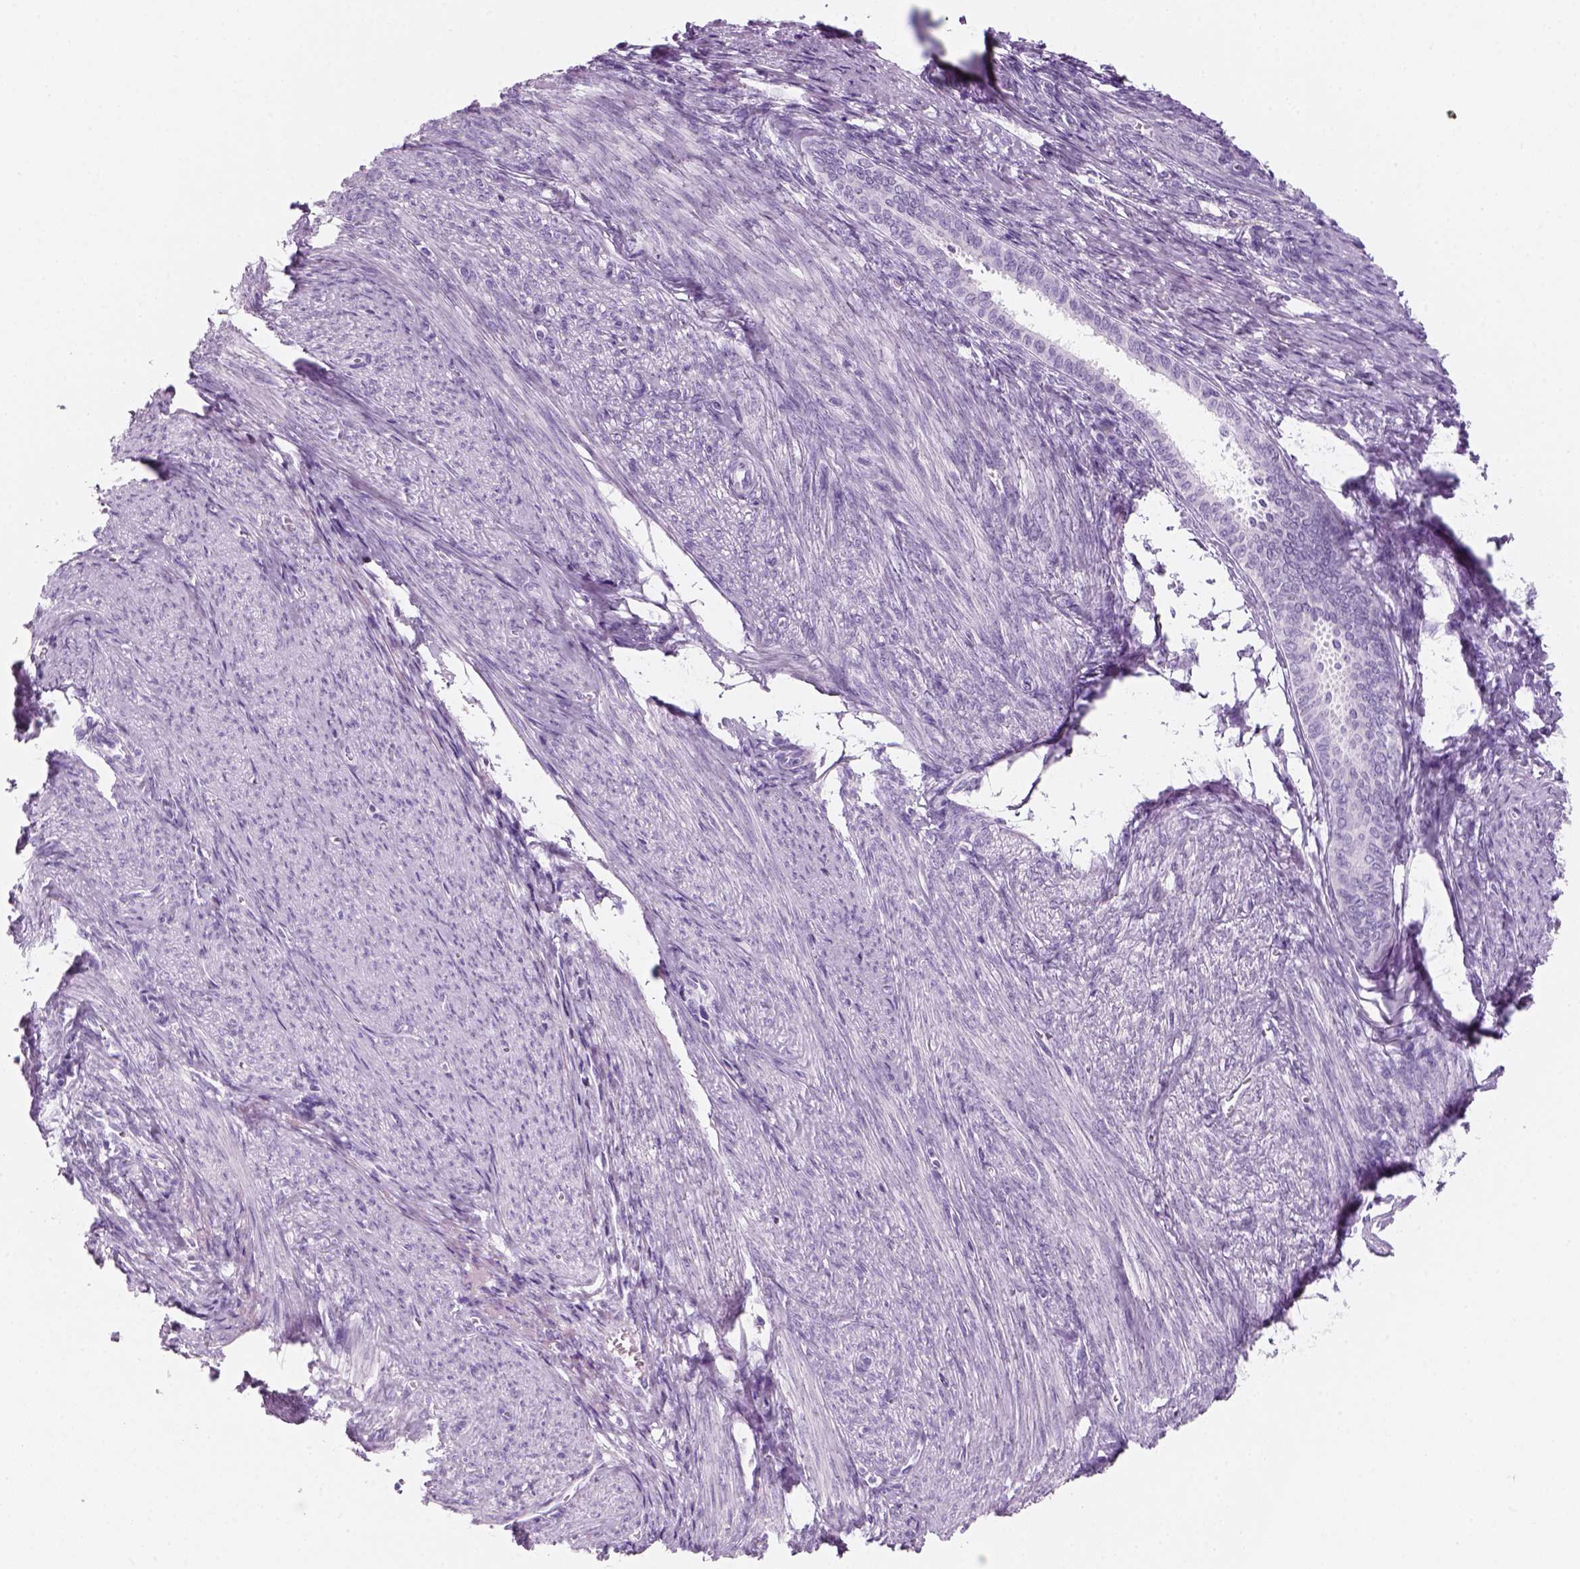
{"staining": {"intensity": "negative", "quantity": "none", "location": "none"}, "tissue": "endometrial cancer", "cell_type": "Tumor cells", "image_type": "cancer", "snomed": [{"axis": "morphology", "description": "Adenocarcinoma, NOS"}, {"axis": "topography", "description": "Endometrium"}], "caption": "An immunohistochemistry image of adenocarcinoma (endometrial) is shown. There is no staining in tumor cells of adenocarcinoma (endometrial).", "gene": "KRTAP11-1", "patient": {"sex": "female", "age": 58}}